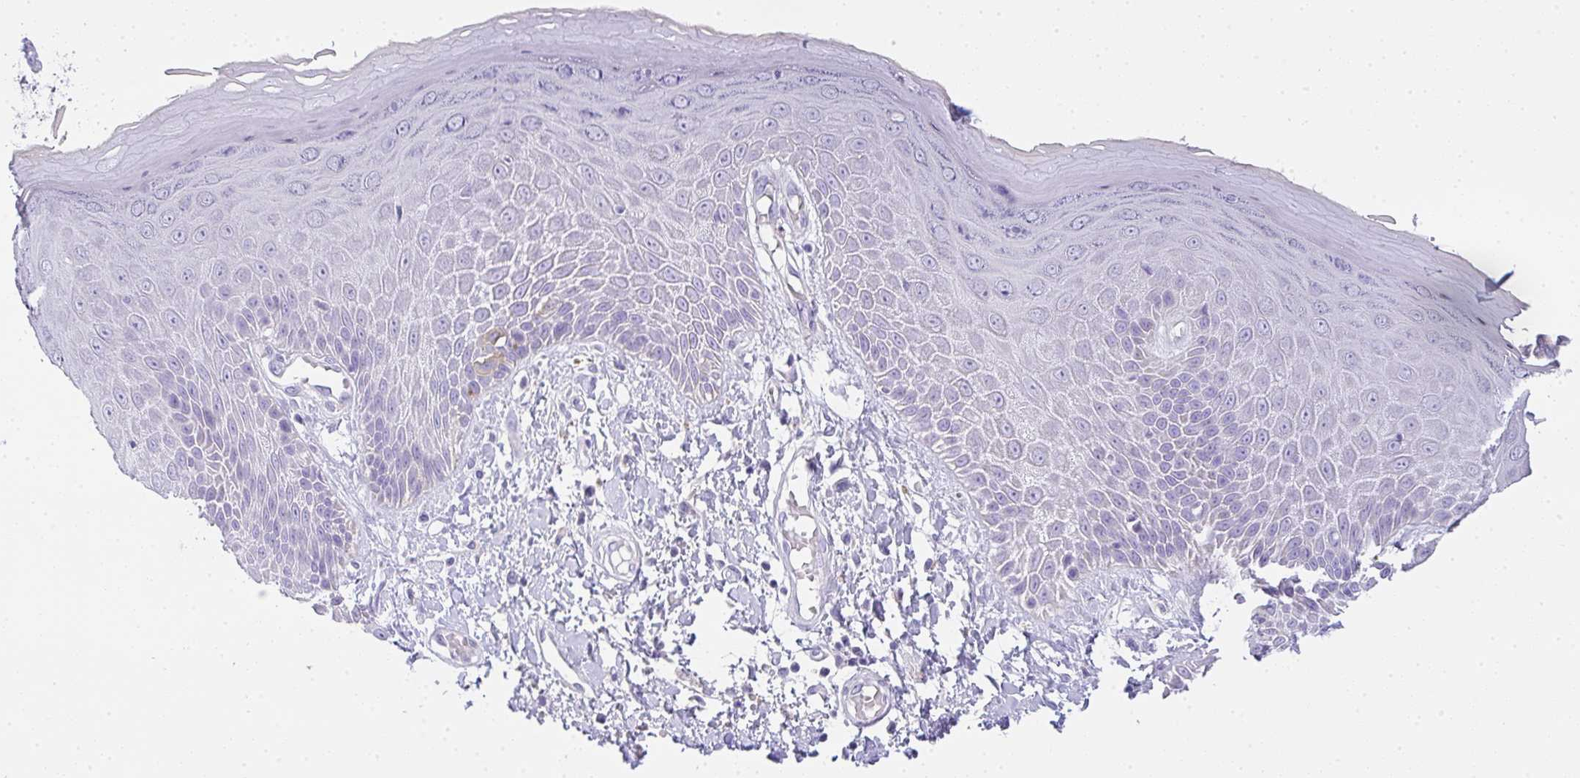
{"staining": {"intensity": "negative", "quantity": "none", "location": "none"}, "tissue": "skin", "cell_type": "Epidermal cells", "image_type": "normal", "snomed": [{"axis": "morphology", "description": "Normal tissue, NOS"}, {"axis": "topography", "description": "Anal"}, {"axis": "topography", "description": "Peripheral nerve tissue"}], "caption": "There is no significant expression in epidermal cells of skin. Nuclei are stained in blue.", "gene": "COX7B", "patient": {"sex": "male", "age": 78}}